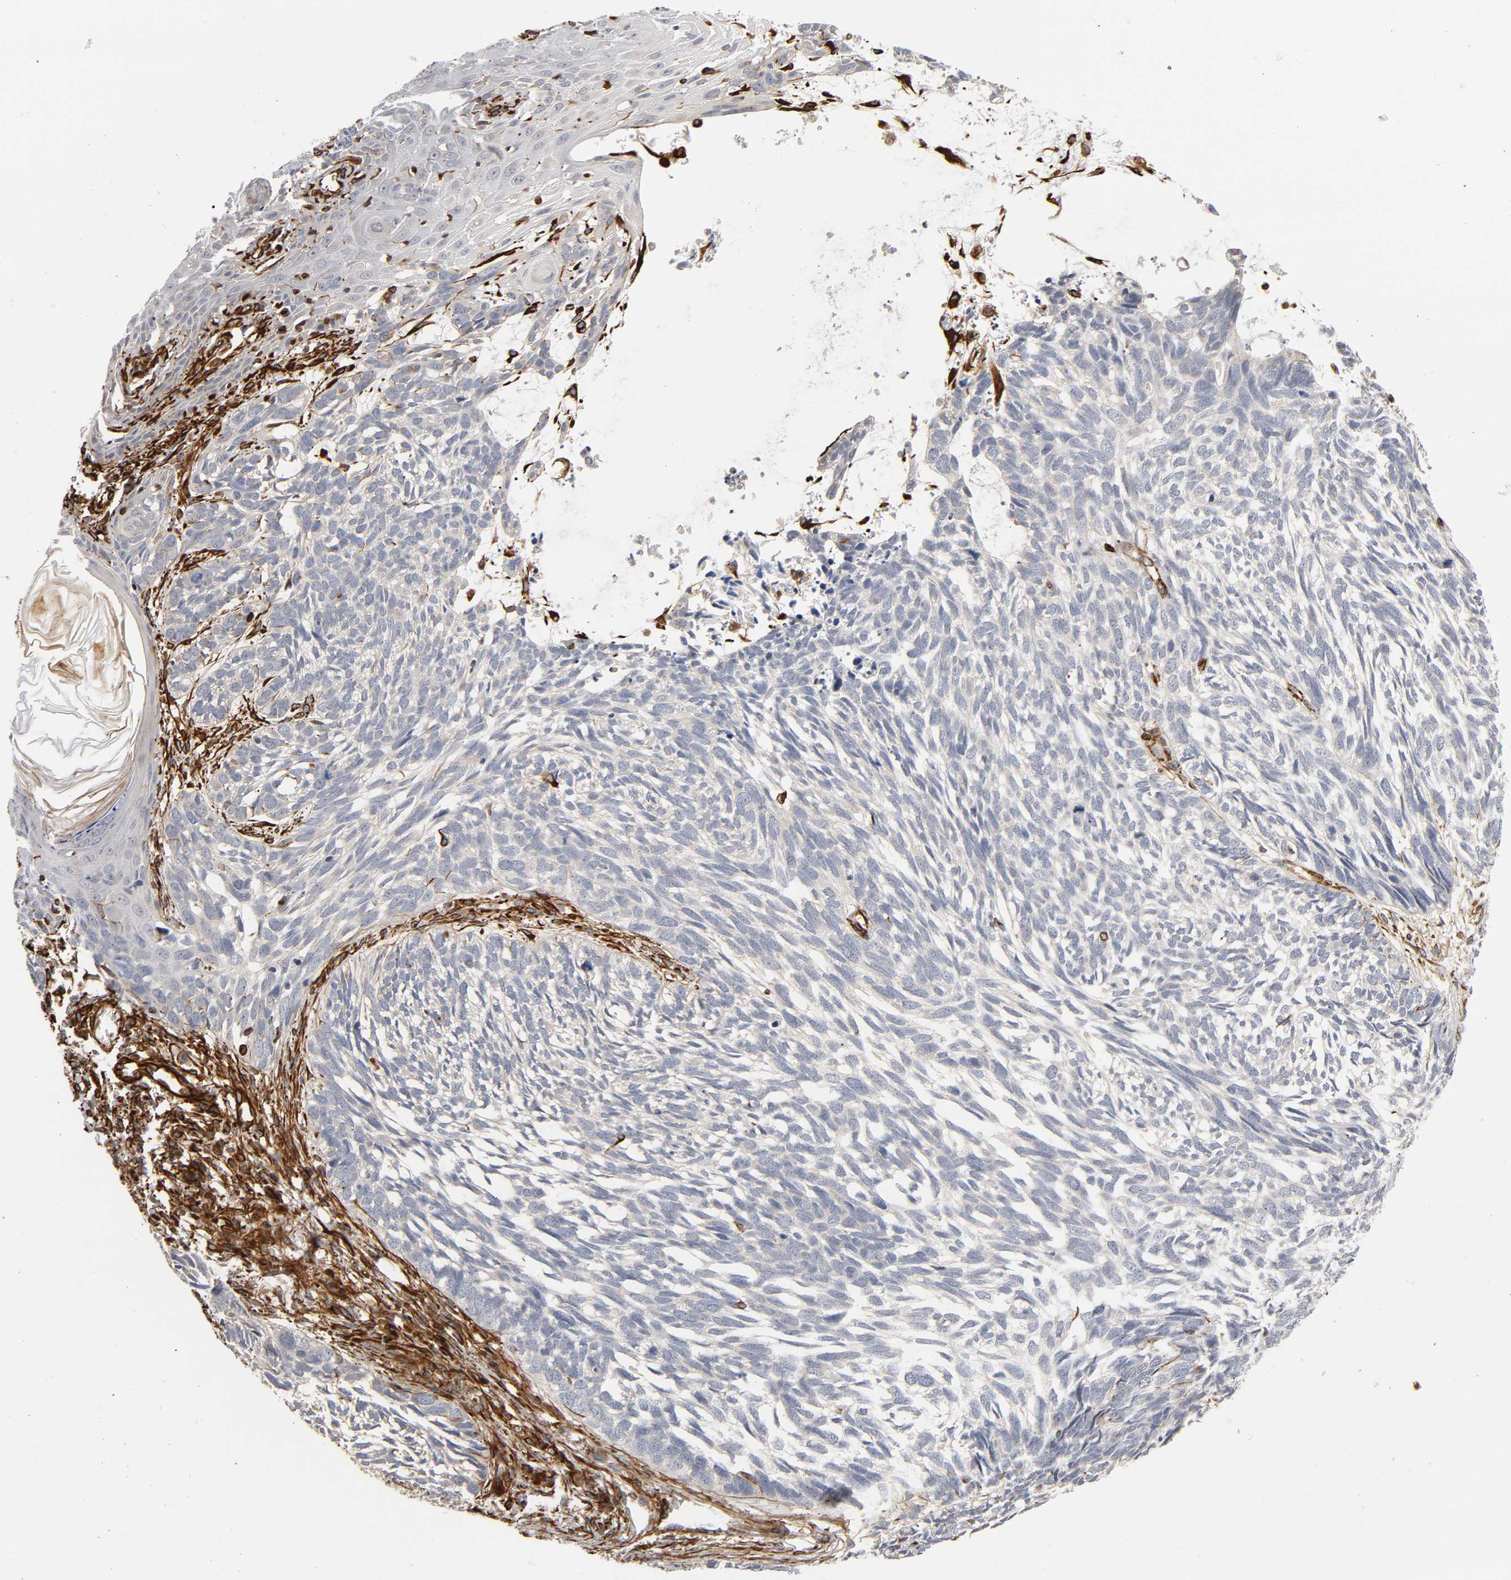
{"staining": {"intensity": "weak", "quantity": "<25%", "location": "cytoplasmic/membranous"}, "tissue": "skin cancer", "cell_type": "Tumor cells", "image_type": "cancer", "snomed": [{"axis": "morphology", "description": "Basal cell carcinoma"}, {"axis": "topography", "description": "Skin"}], "caption": "IHC histopathology image of neoplastic tissue: human skin basal cell carcinoma stained with DAB reveals no significant protein expression in tumor cells.", "gene": "FAM118A", "patient": {"sex": "male", "age": 63}}